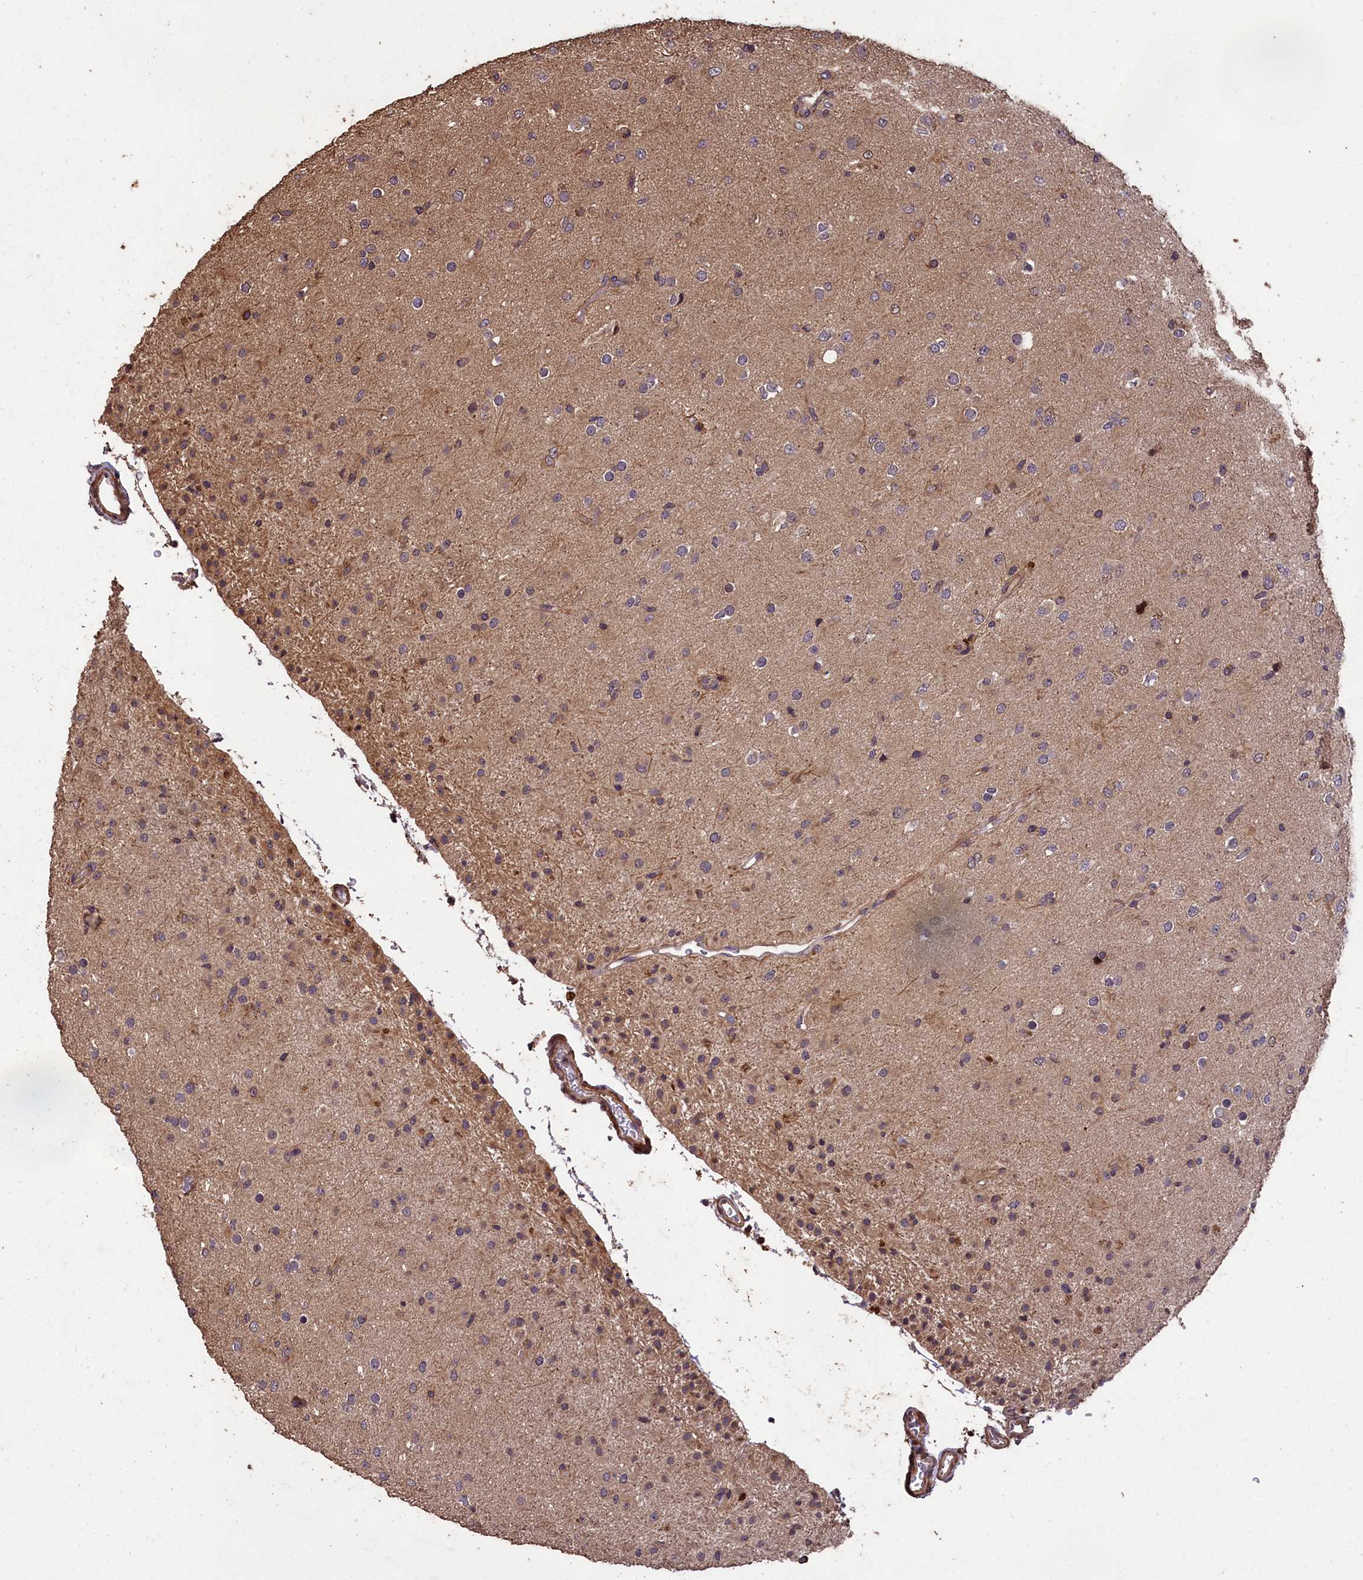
{"staining": {"intensity": "negative", "quantity": "none", "location": "none"}, "tissue": "glioma", "cell_type": "Tumor cells", "image_type": "cancer", "snomed": [{"axis": "morphology", "description": "Glioma, malignant, Low grade"}, {"axis": "topography", "description": "Brain"}], "caption": "This micrograph is of glioma stained with immunohistochemistry (IHC) to label a protein in brown with the nuclei are counter-stained blue. There is no expression in tumor cells. (DAB (3,3'-diaminobenzidine) immunohistochemistry (IHC), high magnification).", "gene": "CHD9", "patient": {"sex": "male", "age": 65}}